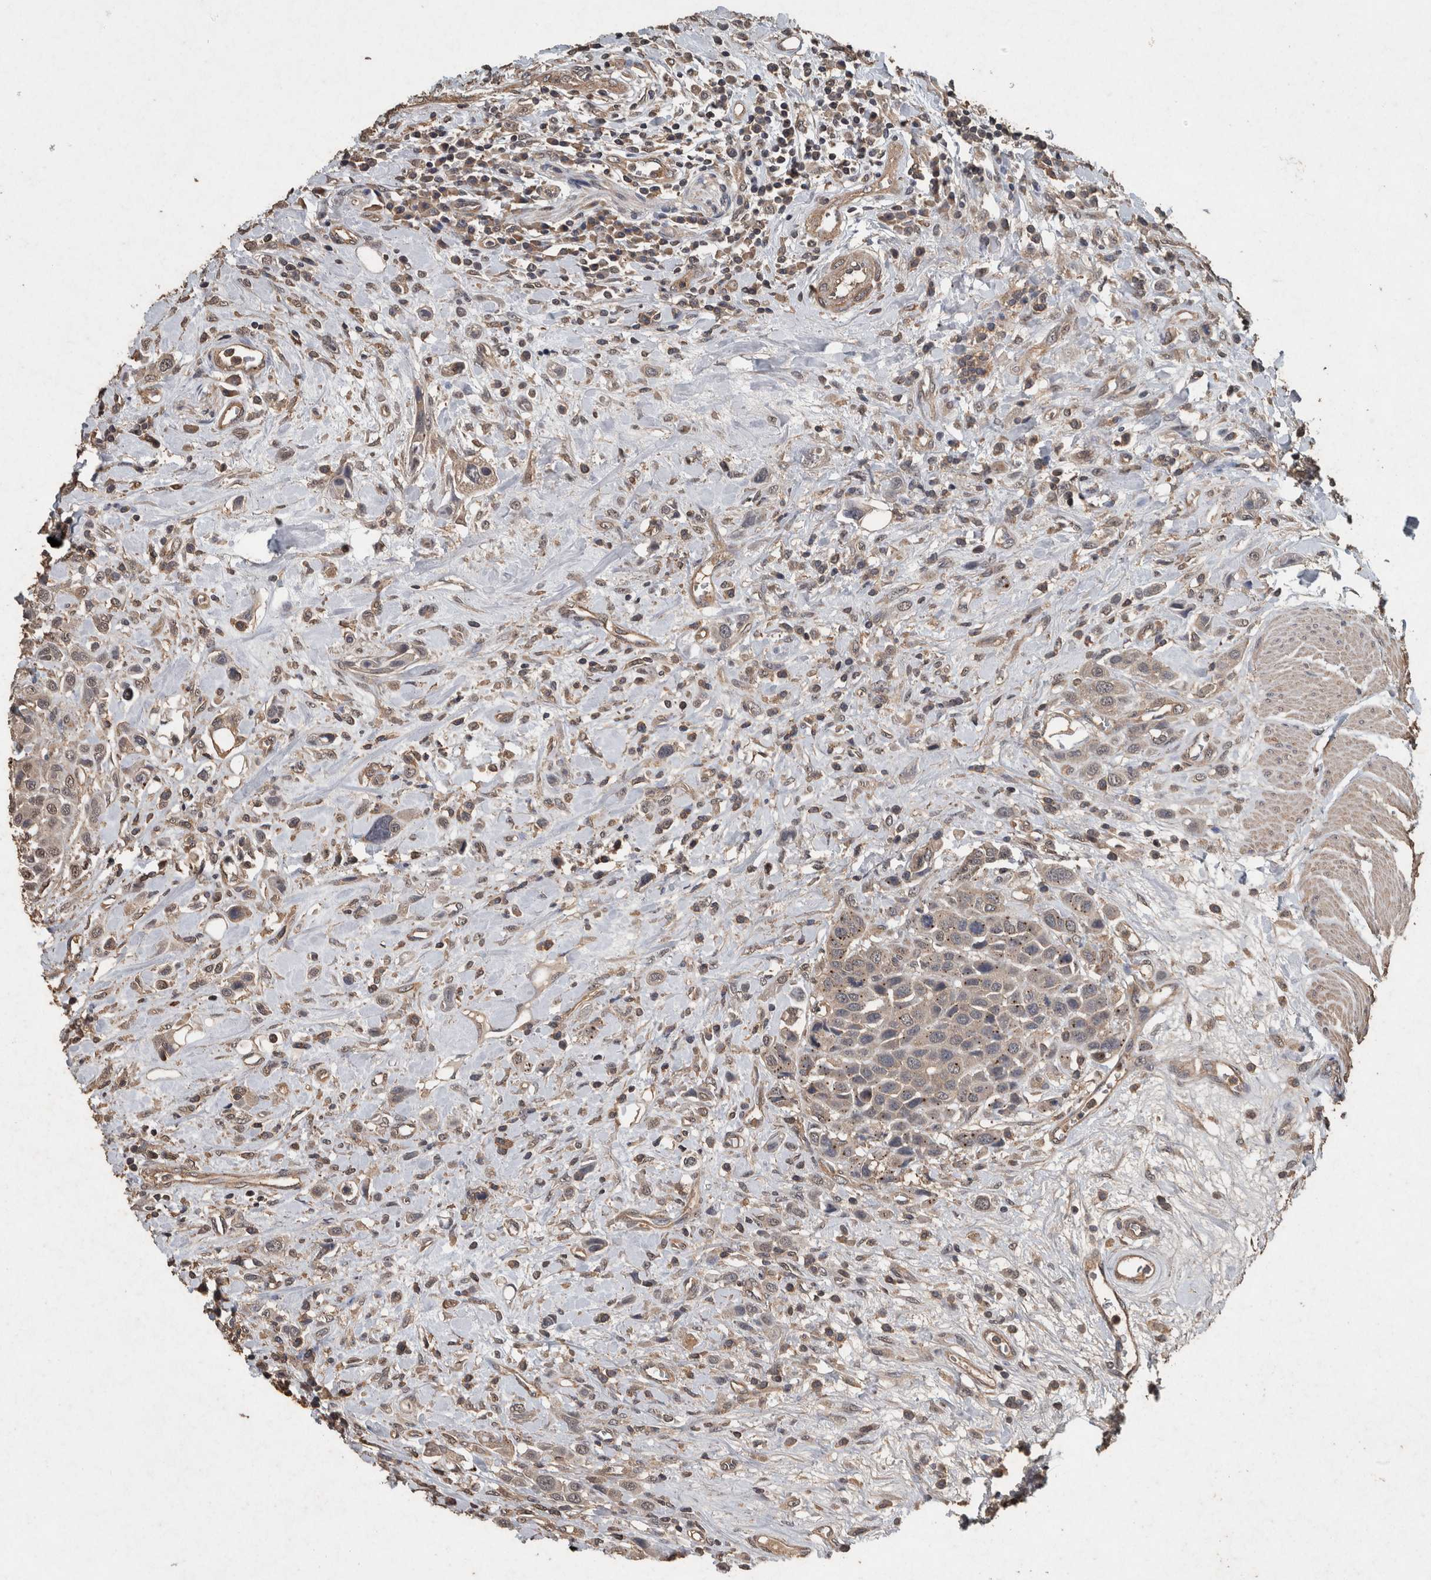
{"staining": {"intensity": "weak", "quantity": ">75%", "location": "cytoplasmic/membranous,nuclear"}, "tissue": "urothelial cancer", "cell_type": "Tumor cells", "image_type": "cancer", "snomed": [{"axis": "morphology", "description": "Urothelial carcinoma, High grade"}, {"axis": "topography", "description": "Urinary bladder"}], "caption": "The micrograph shows immunohistochemical staining of high-grade urothelial carcinoma. There is weak cytoplasmic/membranous and nuclear positivity is seen in approximately >75% of tumor cells.", "gene": "FGFRL1", "patient": {"sex": "male", "age": 50}}